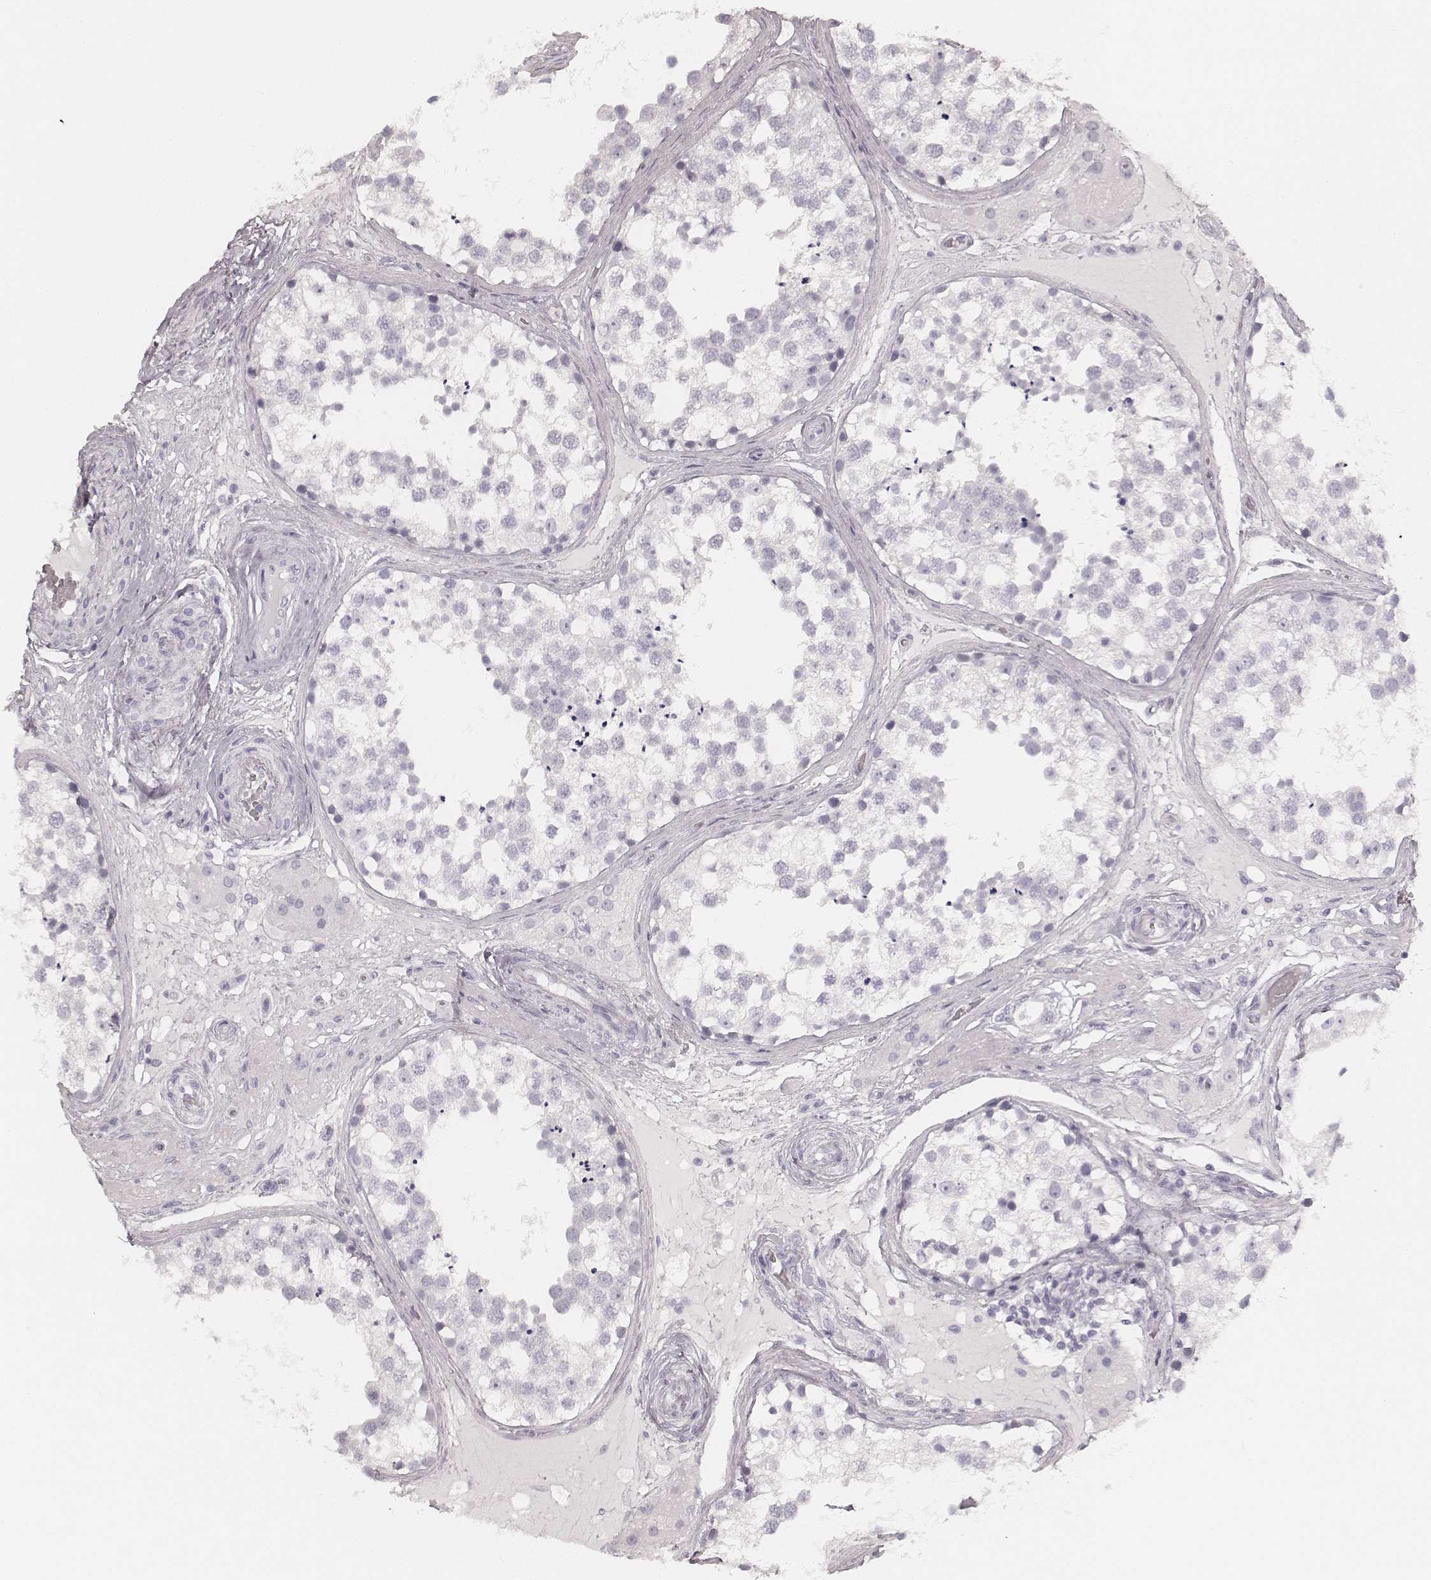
{"staining": {"intensity": "negative", "quantity": "none", "location": "none"}, "tissue": "testis", "cell_type": "Cells in seminiferous ducts", "image_type": "normal", "snomed": [{"axis": "morphology", "description": "Normal tissue, NOS"}, {"axis": "morphology", "description": "Seminoma, NOS"}, {"axis": "topography", "description": "Testis"}], "caption": "Immunohistochemistry (IHC) of unremarkable testis displays no expression in cells in seminiferous ducts.", "gene": "KRT72", "patient": {"sex": "male", "age": 65}}